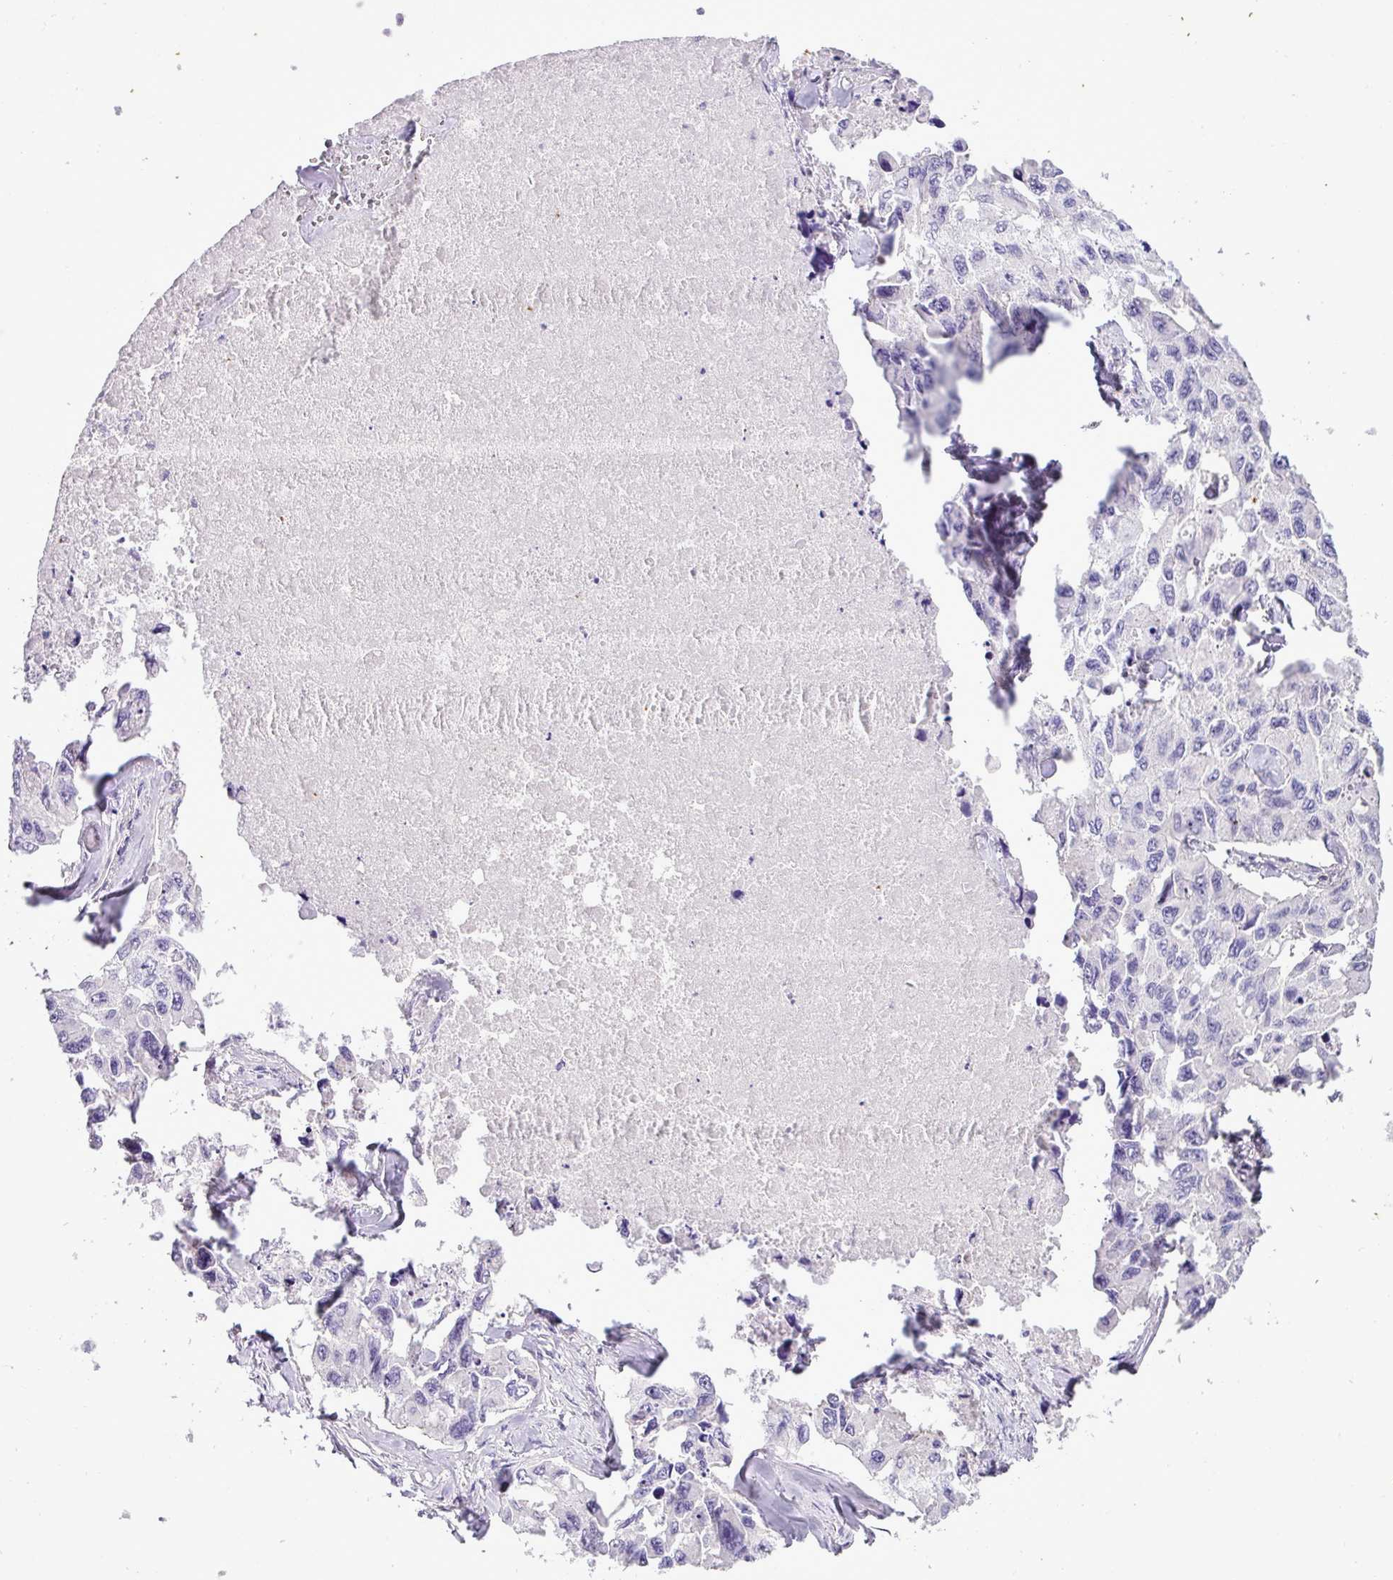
{"staining": {"intensity": "negative", "quantity": "none", "location": "none"}, "tissue": "lung cancer", "cell_type": "Tumor cells", "image_type": "cancer", "snomed": [{"axis": "morphology", "description": "Adenocarcinoma, NOS"}, {"axis": "topography", "description": "Lung"}], "caption": "This image is of lung cancer stained with IHC to label a protein in brown with the nuclei are counter-stained blue. There is no positivity in tumor cells.", "gene": "ZNF334", "patient": {"sex": "male", "age": 64}}